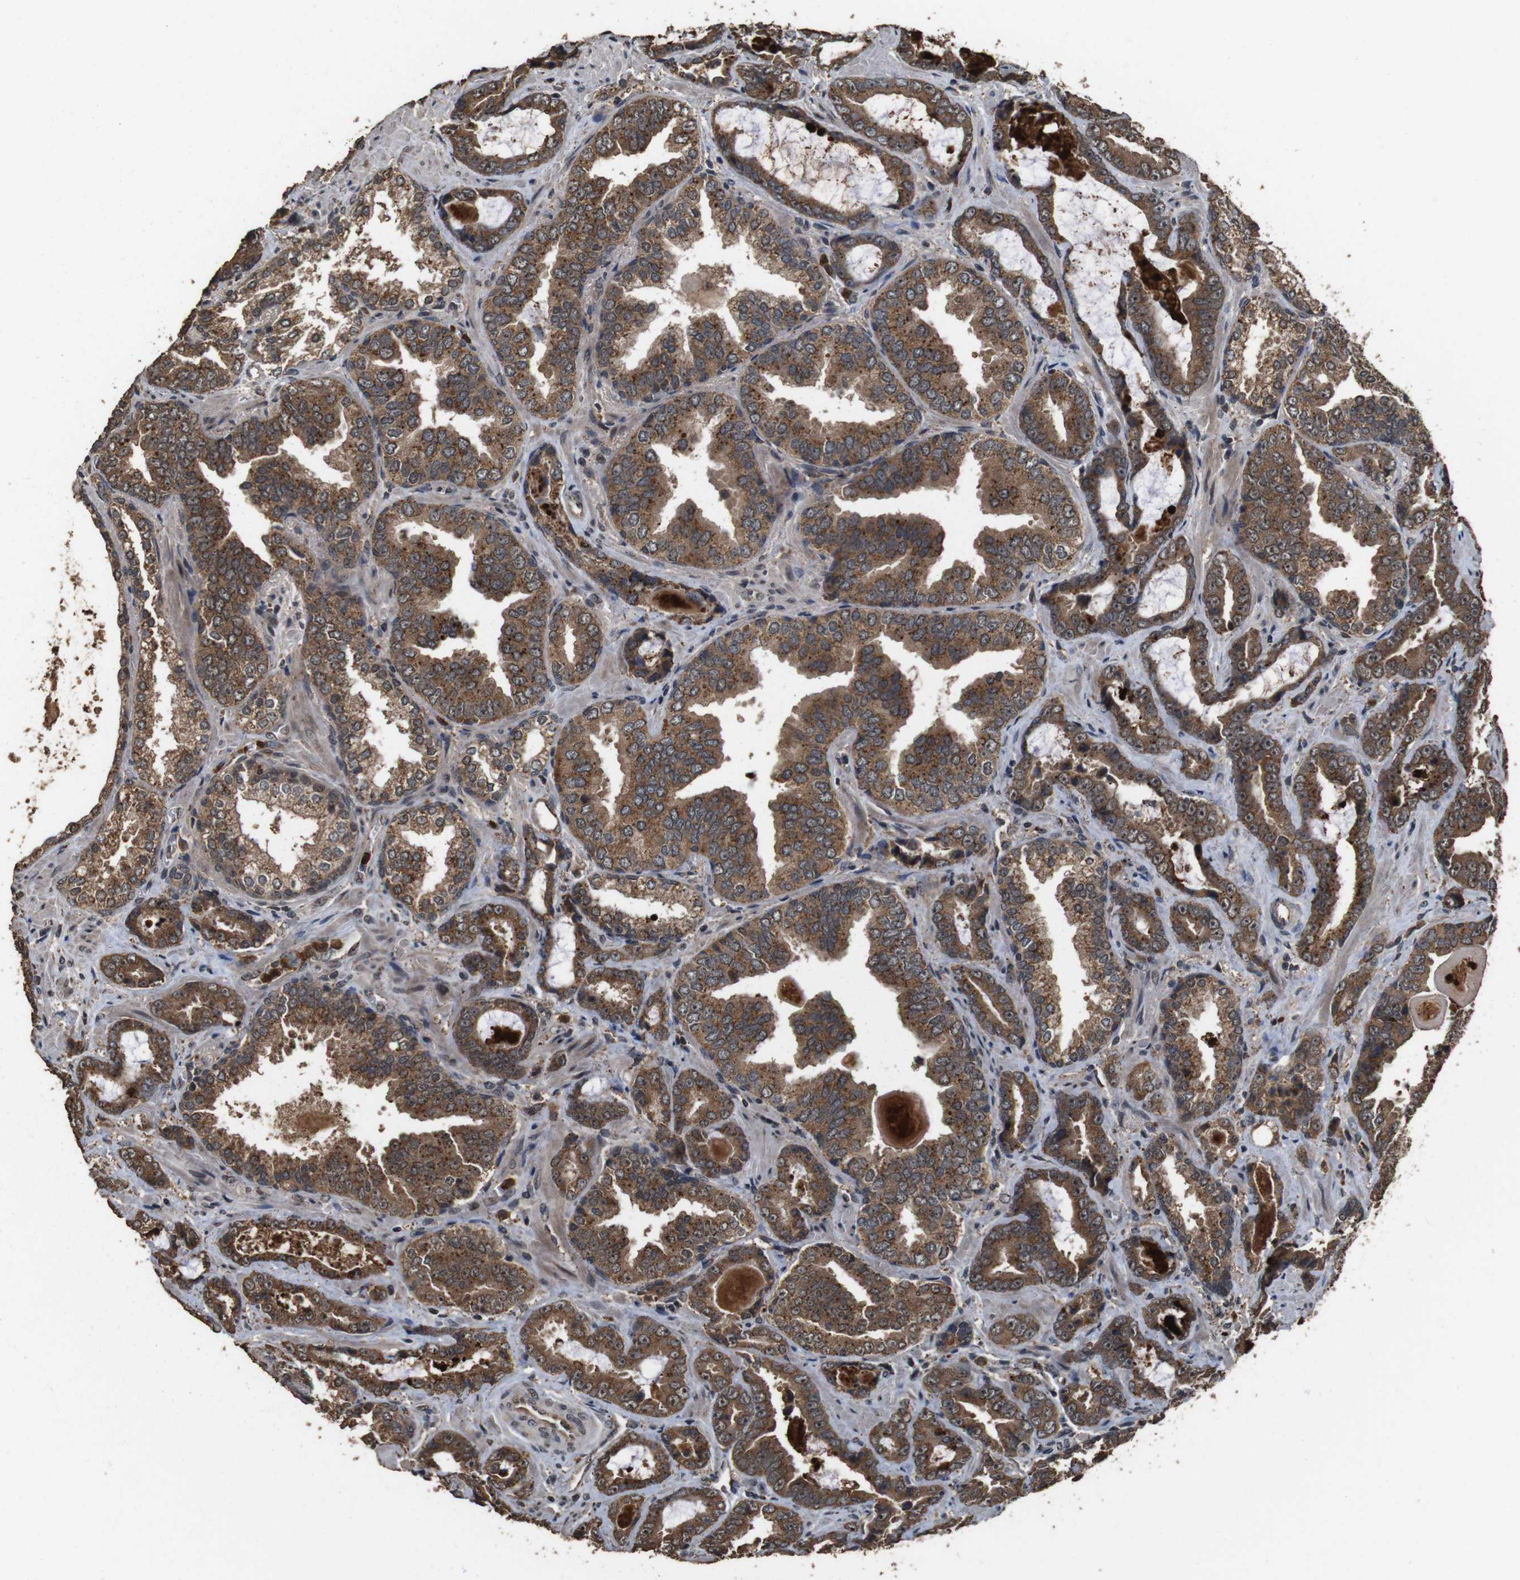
{"staining": {"intensity": "strong", "quantity": ">75%", "location": "cytoplasmic/membranous"}, "tissue": "prostate cancer", "cell_type": "Tumor cells", "image_type": "cancer", "snomed": [{"axis": "morphology", "description": "Adenocarcinoma, Low grade"}, {"axis": "topography", "description": "Prostate"}], "caption": "This micrograph displays low-grade adenocarcinoma (prostate) stained with IHC to label a protein in brown. The cytoplasmic/membranous of tumor cells show strong positivity for the protein. Nuclei are counter-stained blue.", "gene": "RRAS2", "patient": {"sex": "male", "age": 60}}